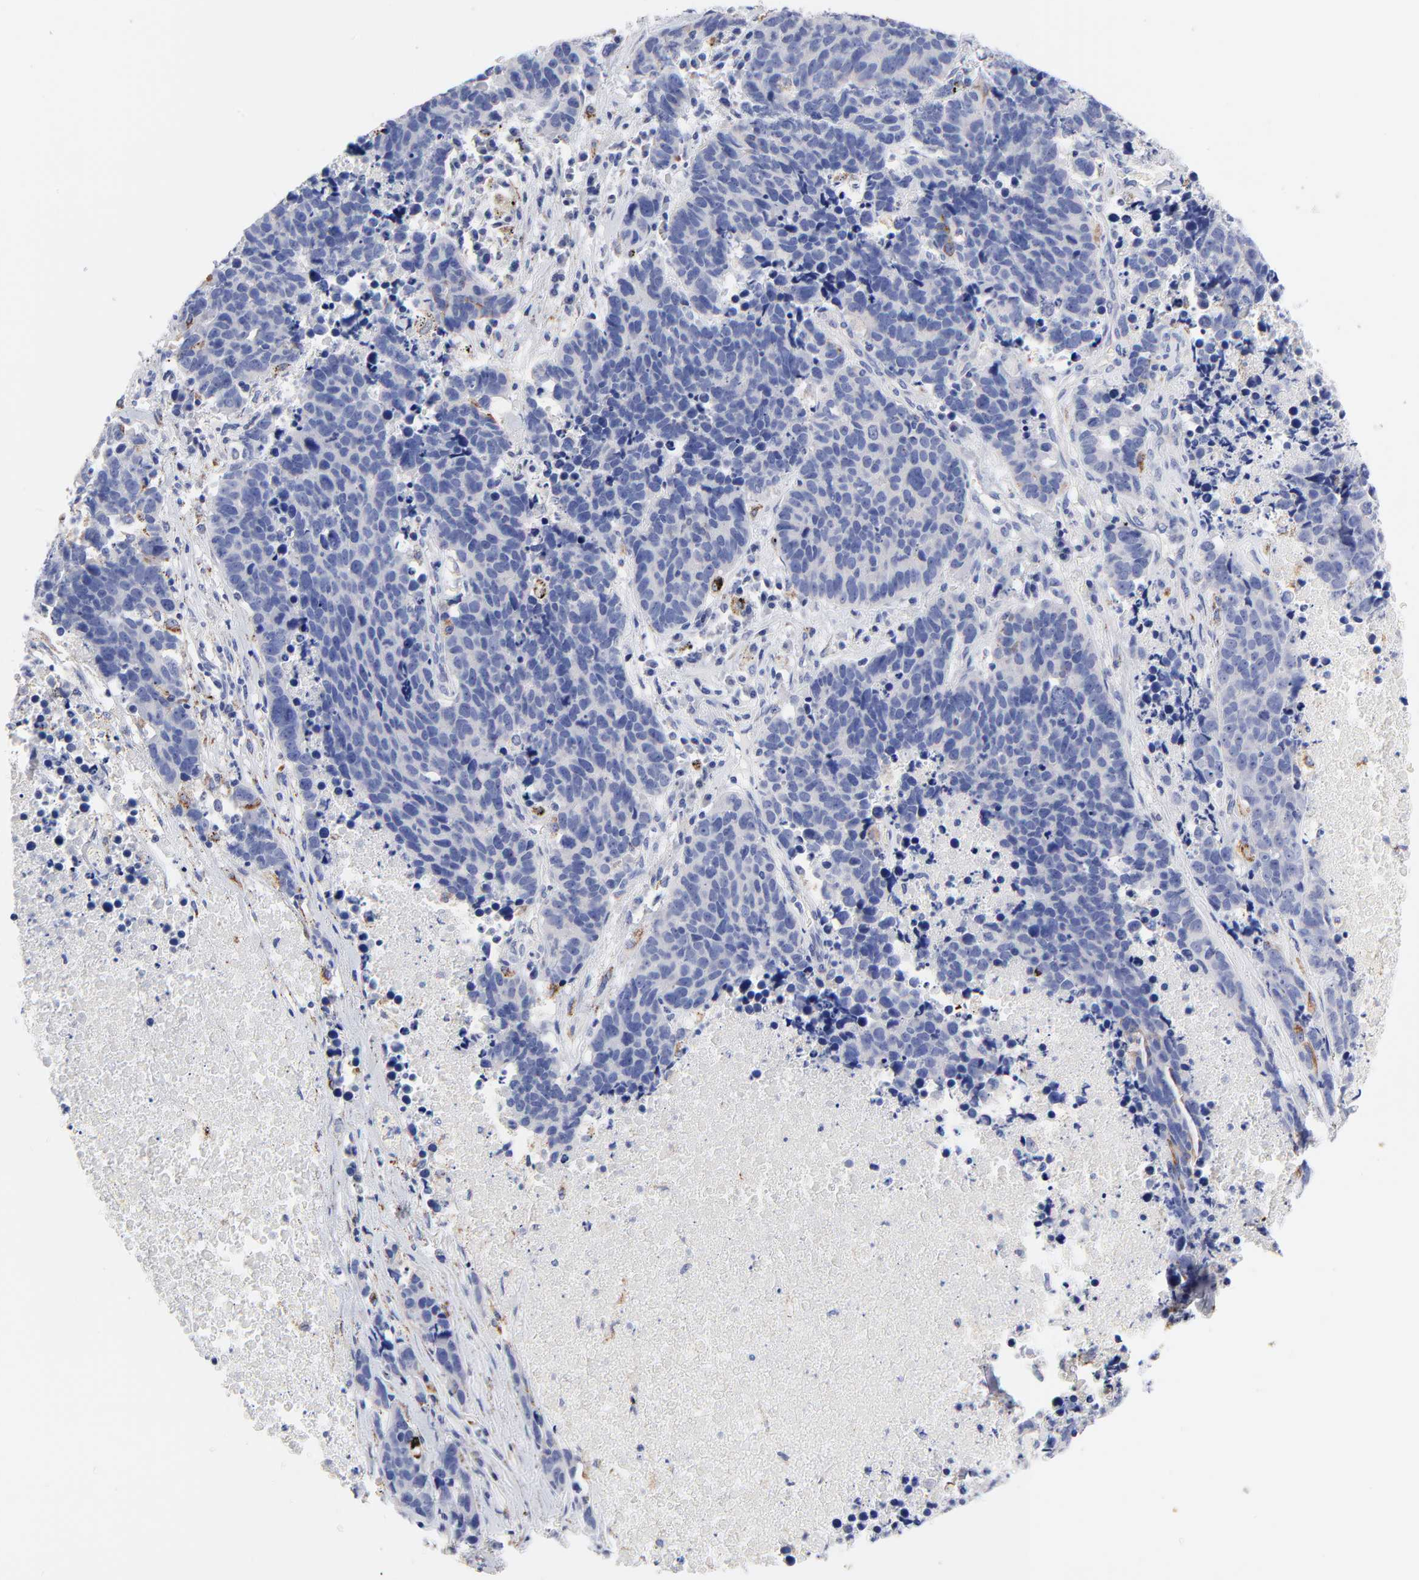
{"staining": {"intensity": "negative", "quantity": "none", "location": "none"}, "tissue": "lung cancer", "cell_type": "Tumor cells", "image_type": "cancer", "snomed": [{"axis": "morphology", "description": "Carcinoid, malignant, NOS"}, {"axis": "topography", "description": "Lung"}], "caption": "Tumor cells are negative for protein expression in human lung cancer. The staining was performed using DAB to visualize the protein expression in brown, while the nuclei were stained in blue with hematoxylin (Magnification: 20x).", "gene": "FBXO10", "patient": {"sex": "male", "age": 60}}